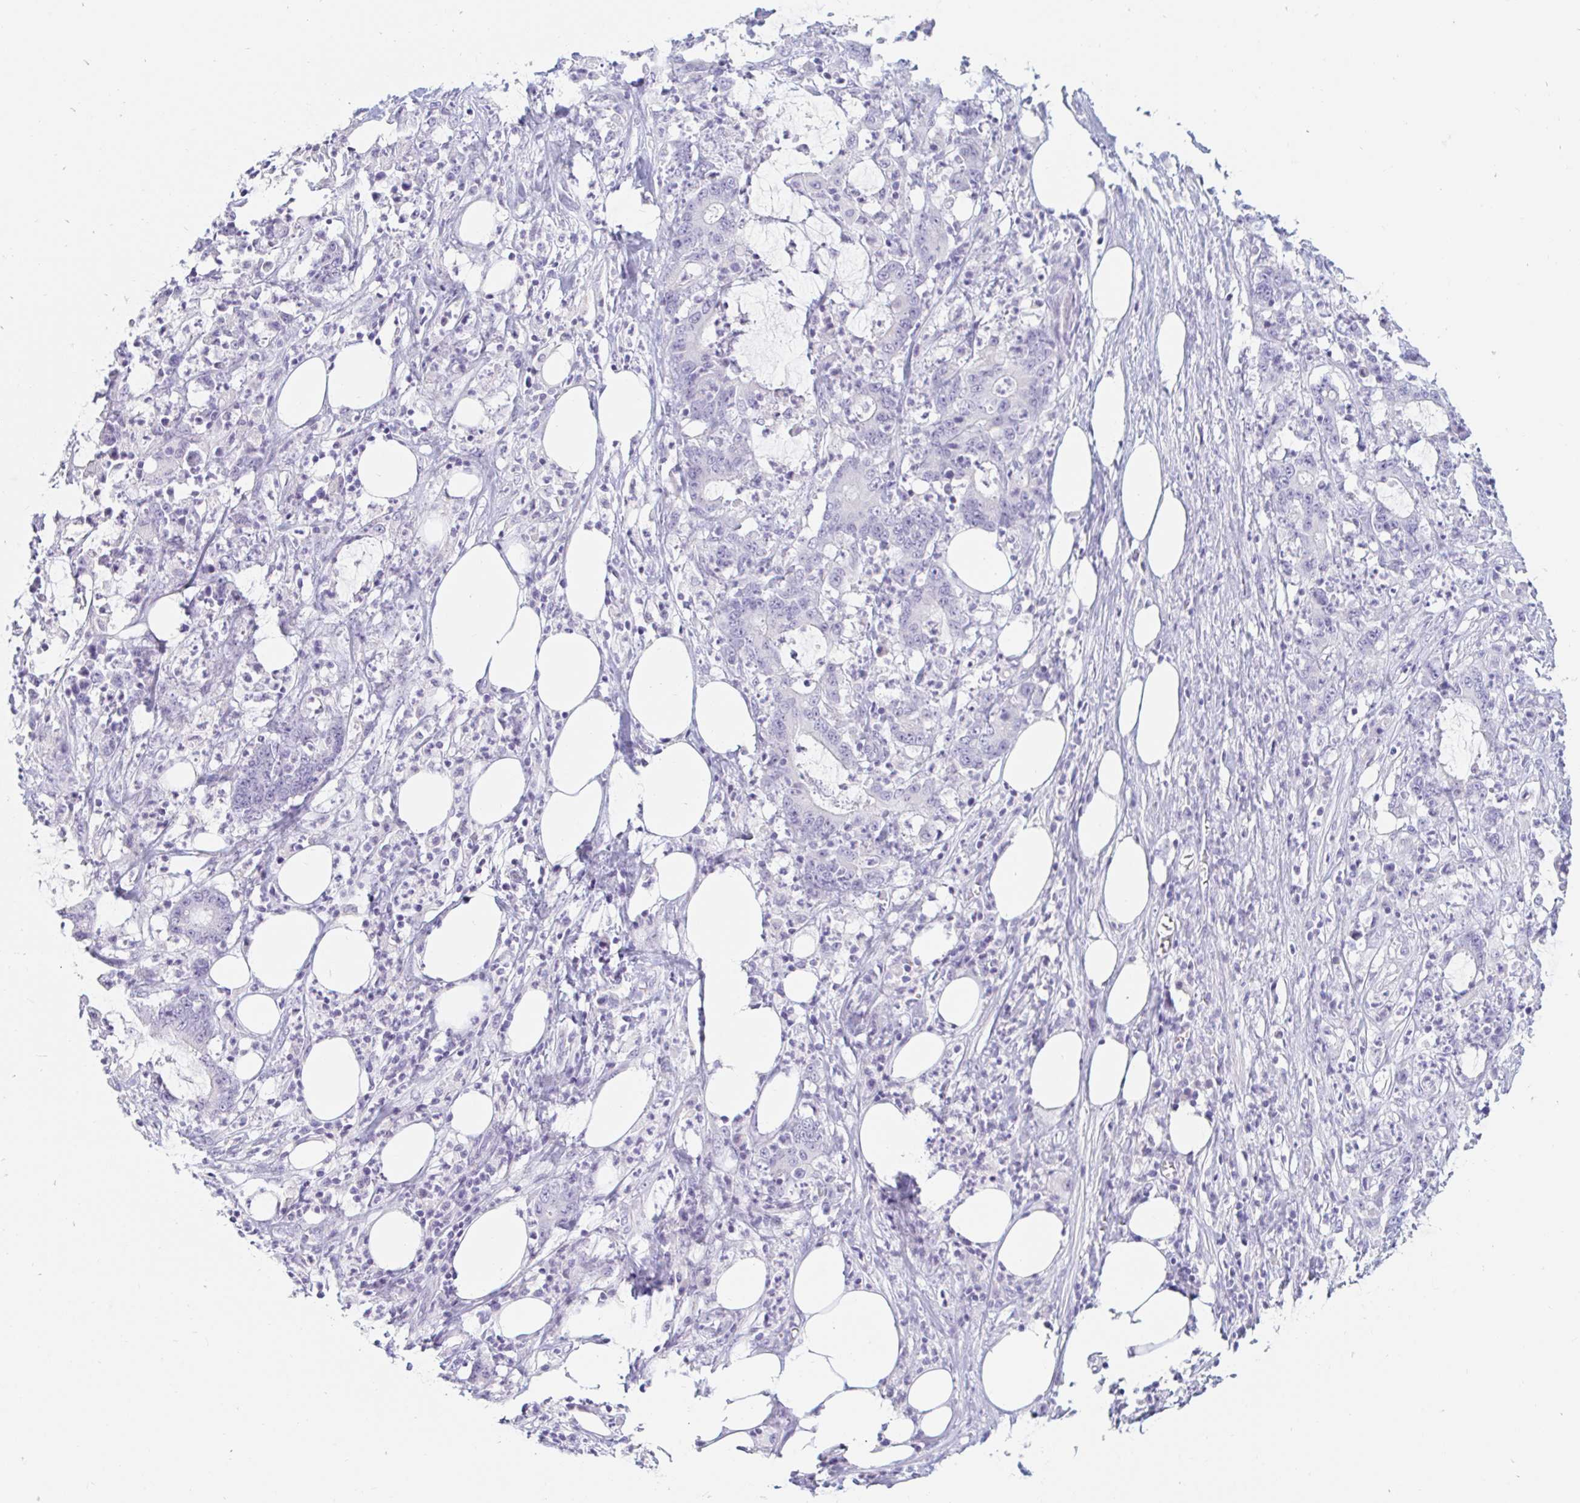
{"staining": {"intensity": "negative", "quantity": "none", "location": "none"}, "tissue": "stomach cancer", "cell_type": "Tumor cells", "image_type": "cancer", "snomed": [{"axis": "morphology", "description": "Adenocarcinoma, NOS"}, {"axis": "topography", "description": "Stomach, upper"}], "caption": "Stomach cancer (adenocarcinoma) was stained to show a protein in brown. There is no significant positivity in tumor cells.", "gene": "TEX44", "patient": {"sex": "male", "age": 68}}